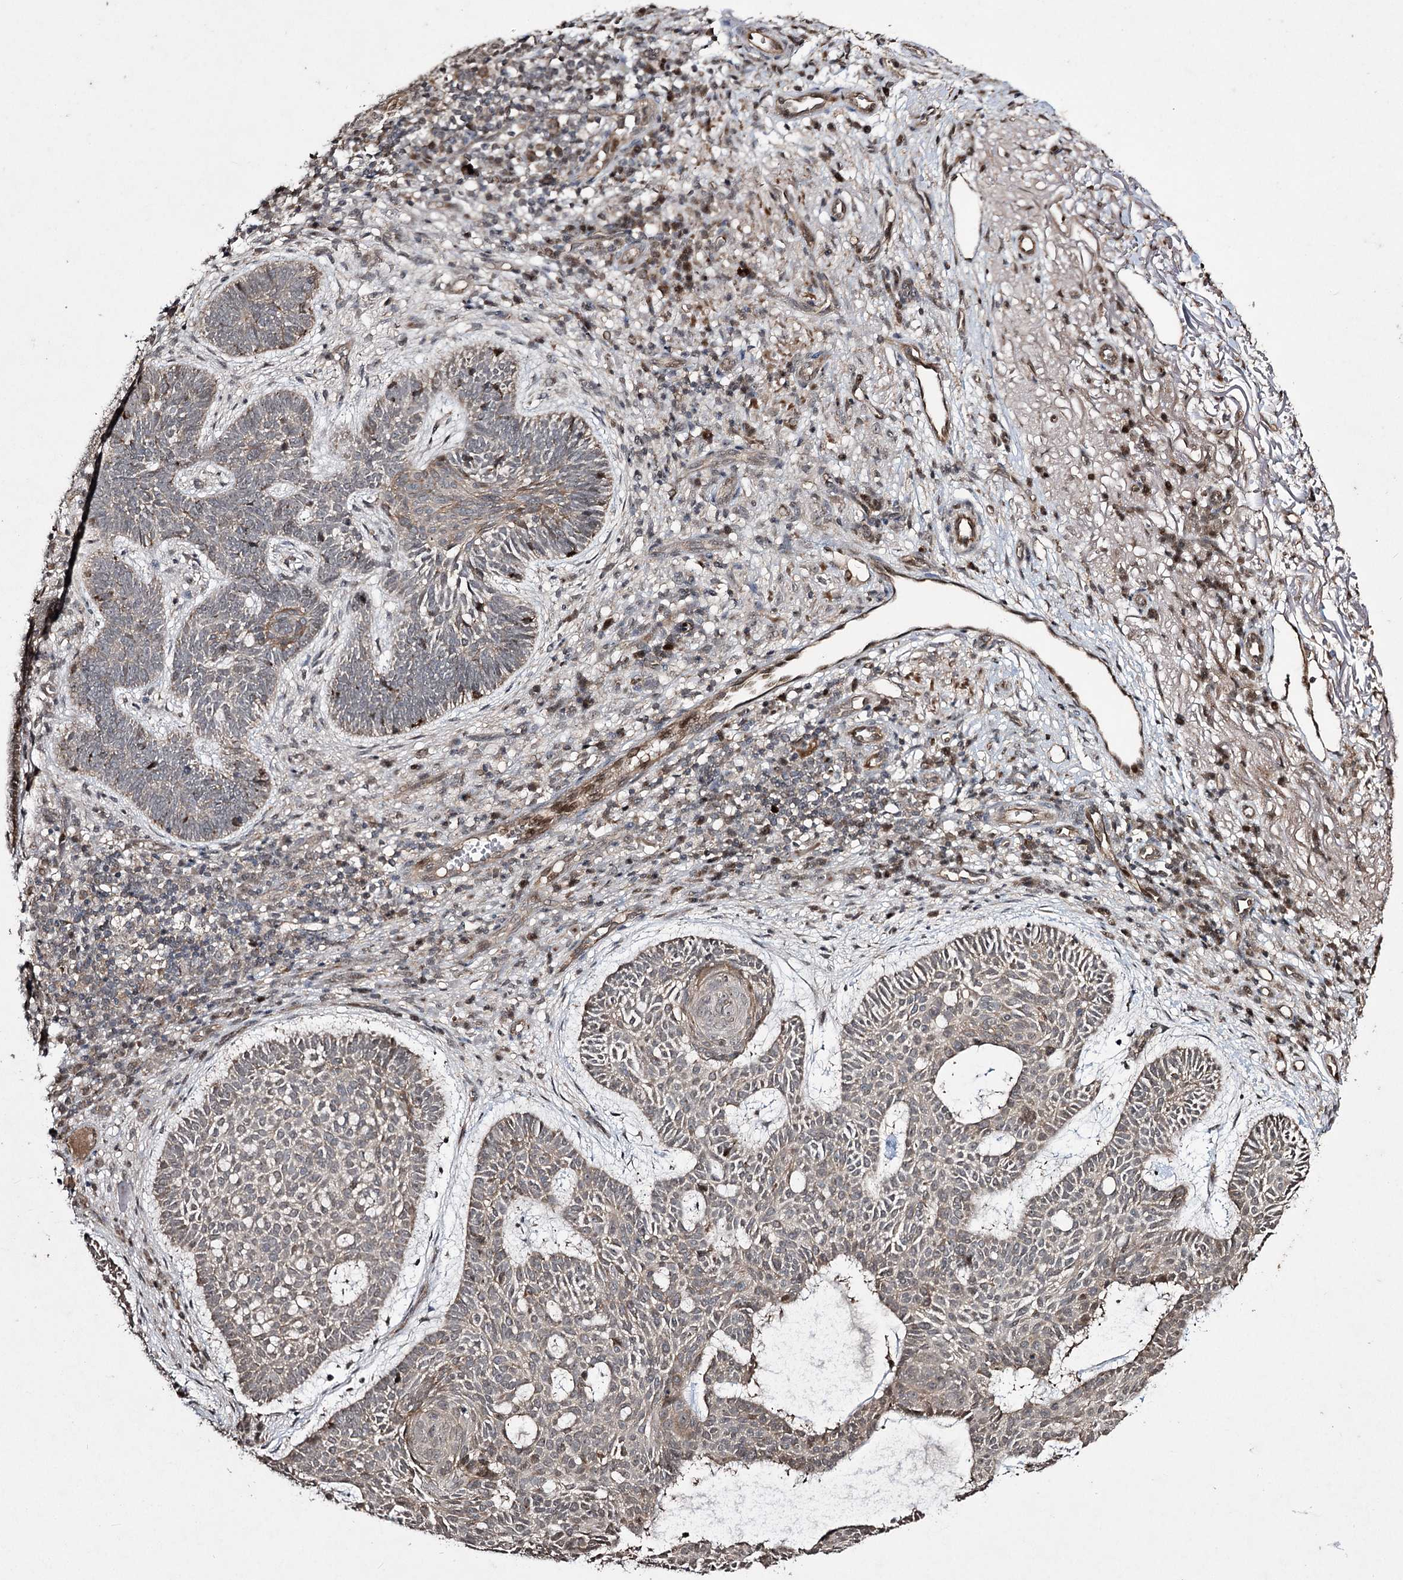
{"staining": {"intensity": "negative", "quantity": "none", "location": "none"}, "tissue": "skin cancer", "cell_type": "Tumor cells", "image_type": "cancer", "snomed": [{"axis": "morphology", "description": "Basal cell carcinoma"}, {"axis": "topography", "description": "Skin"}], "caption": "Immunohistochemical staining of human skin cancer (basal cell carcinoma) demonstrates no significant staining in tumor cells.", "gene": "CPNE8", "patient": {"sex": "male", "age": 85}}